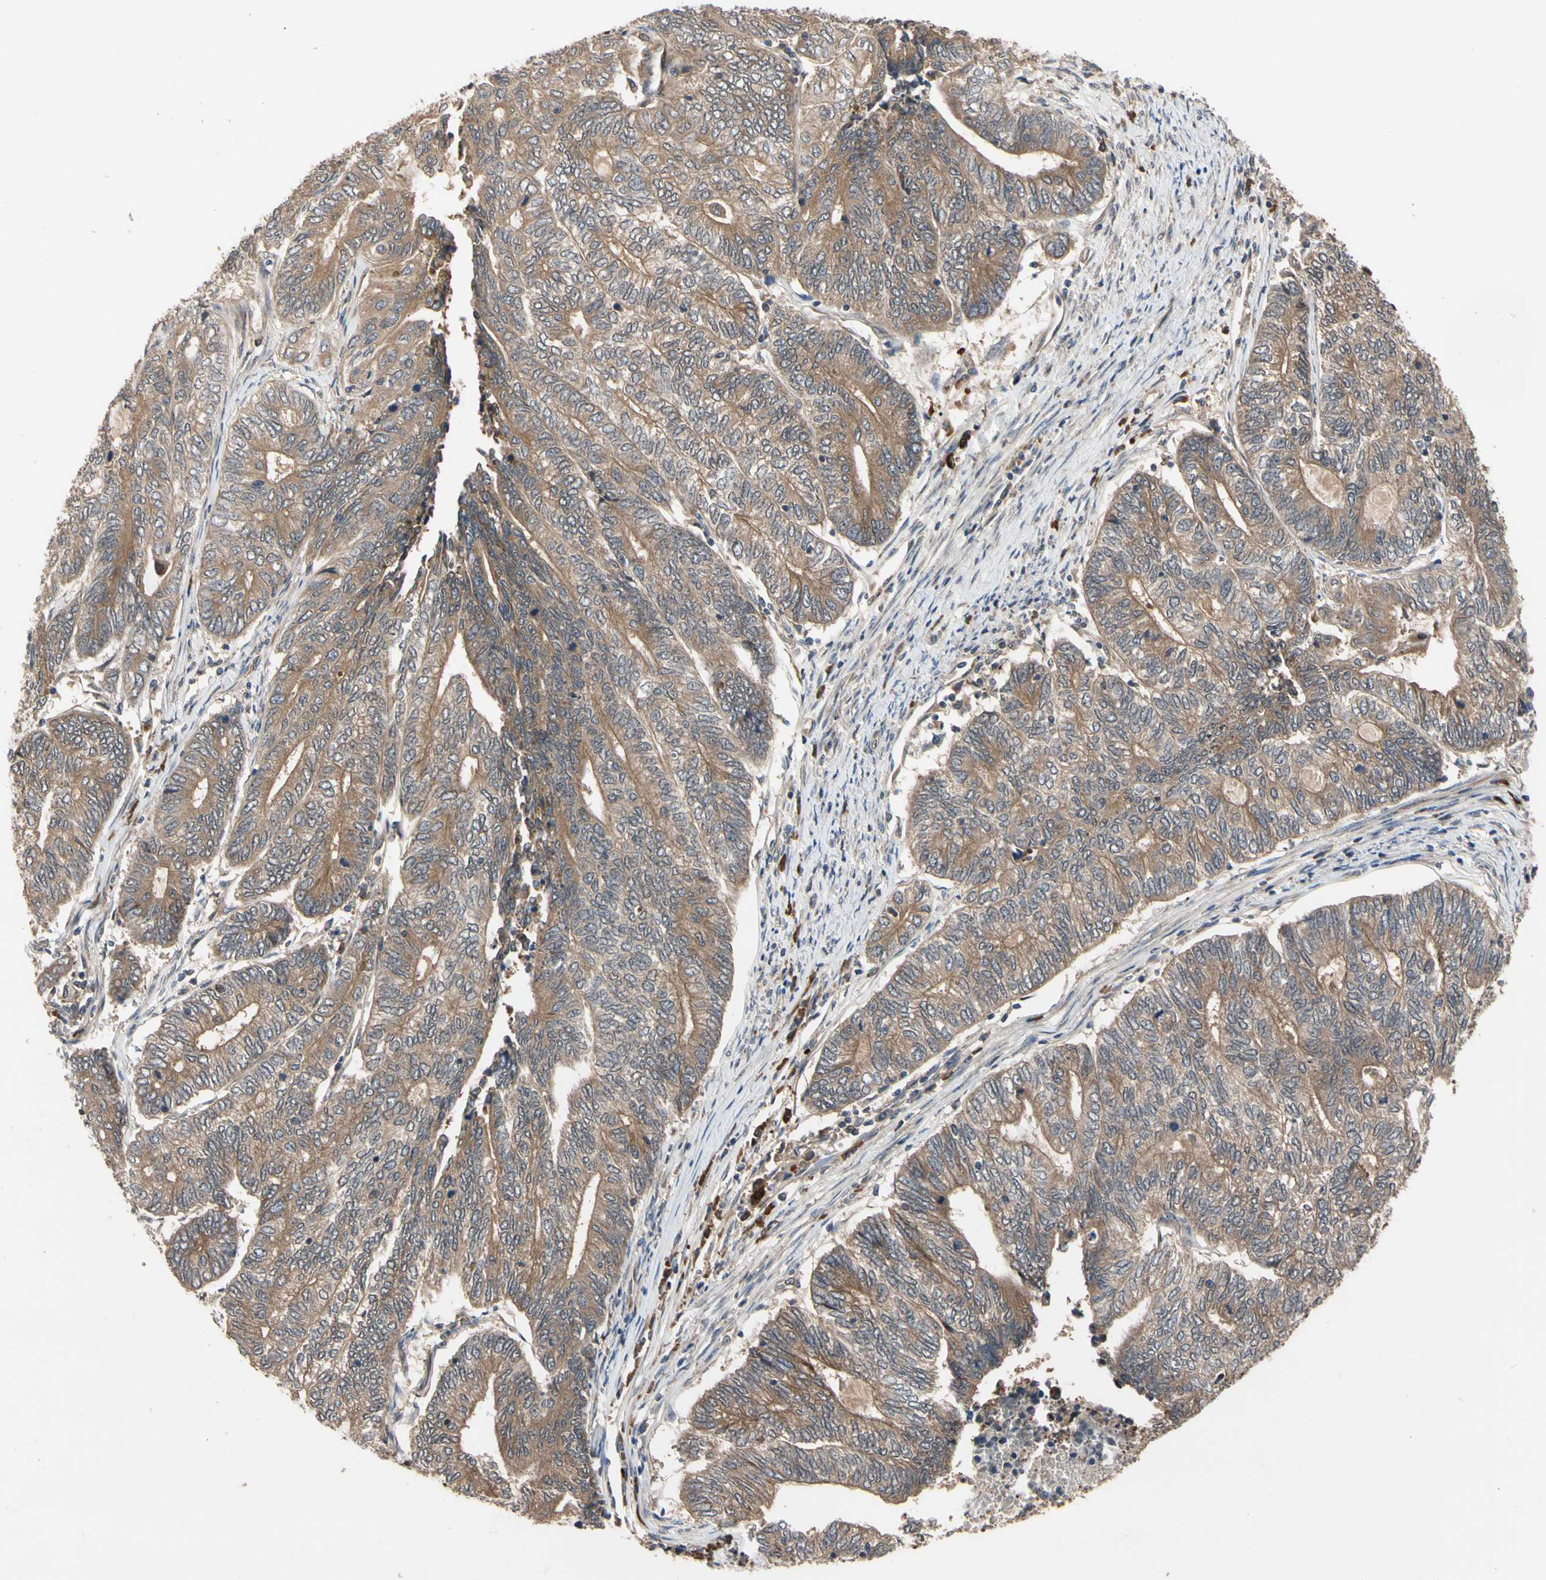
{"staining": {"intensity": "moderate", "quantity": ">75%", "location": "cytoplasmic/membranous"}, "tissue": "endometrial cancer", "cell_type": "Tumor cells", "image_type": "cancer", "snomed": [{"axis": "morphology", "description": "Adenocarcinoma, NOS"}, {"axis": "topography", "description": "Uterus"}, {"axis": "topography", "description": "Endometrium"}], "caption": "This is an image of immunohistochemistry staining of endometrial cancer, which shows moderate staining in the cytoplasmic/membranous of tumor cells.", "gene": "CYTIP", "patient": {"sex": "female", "age": 70}}